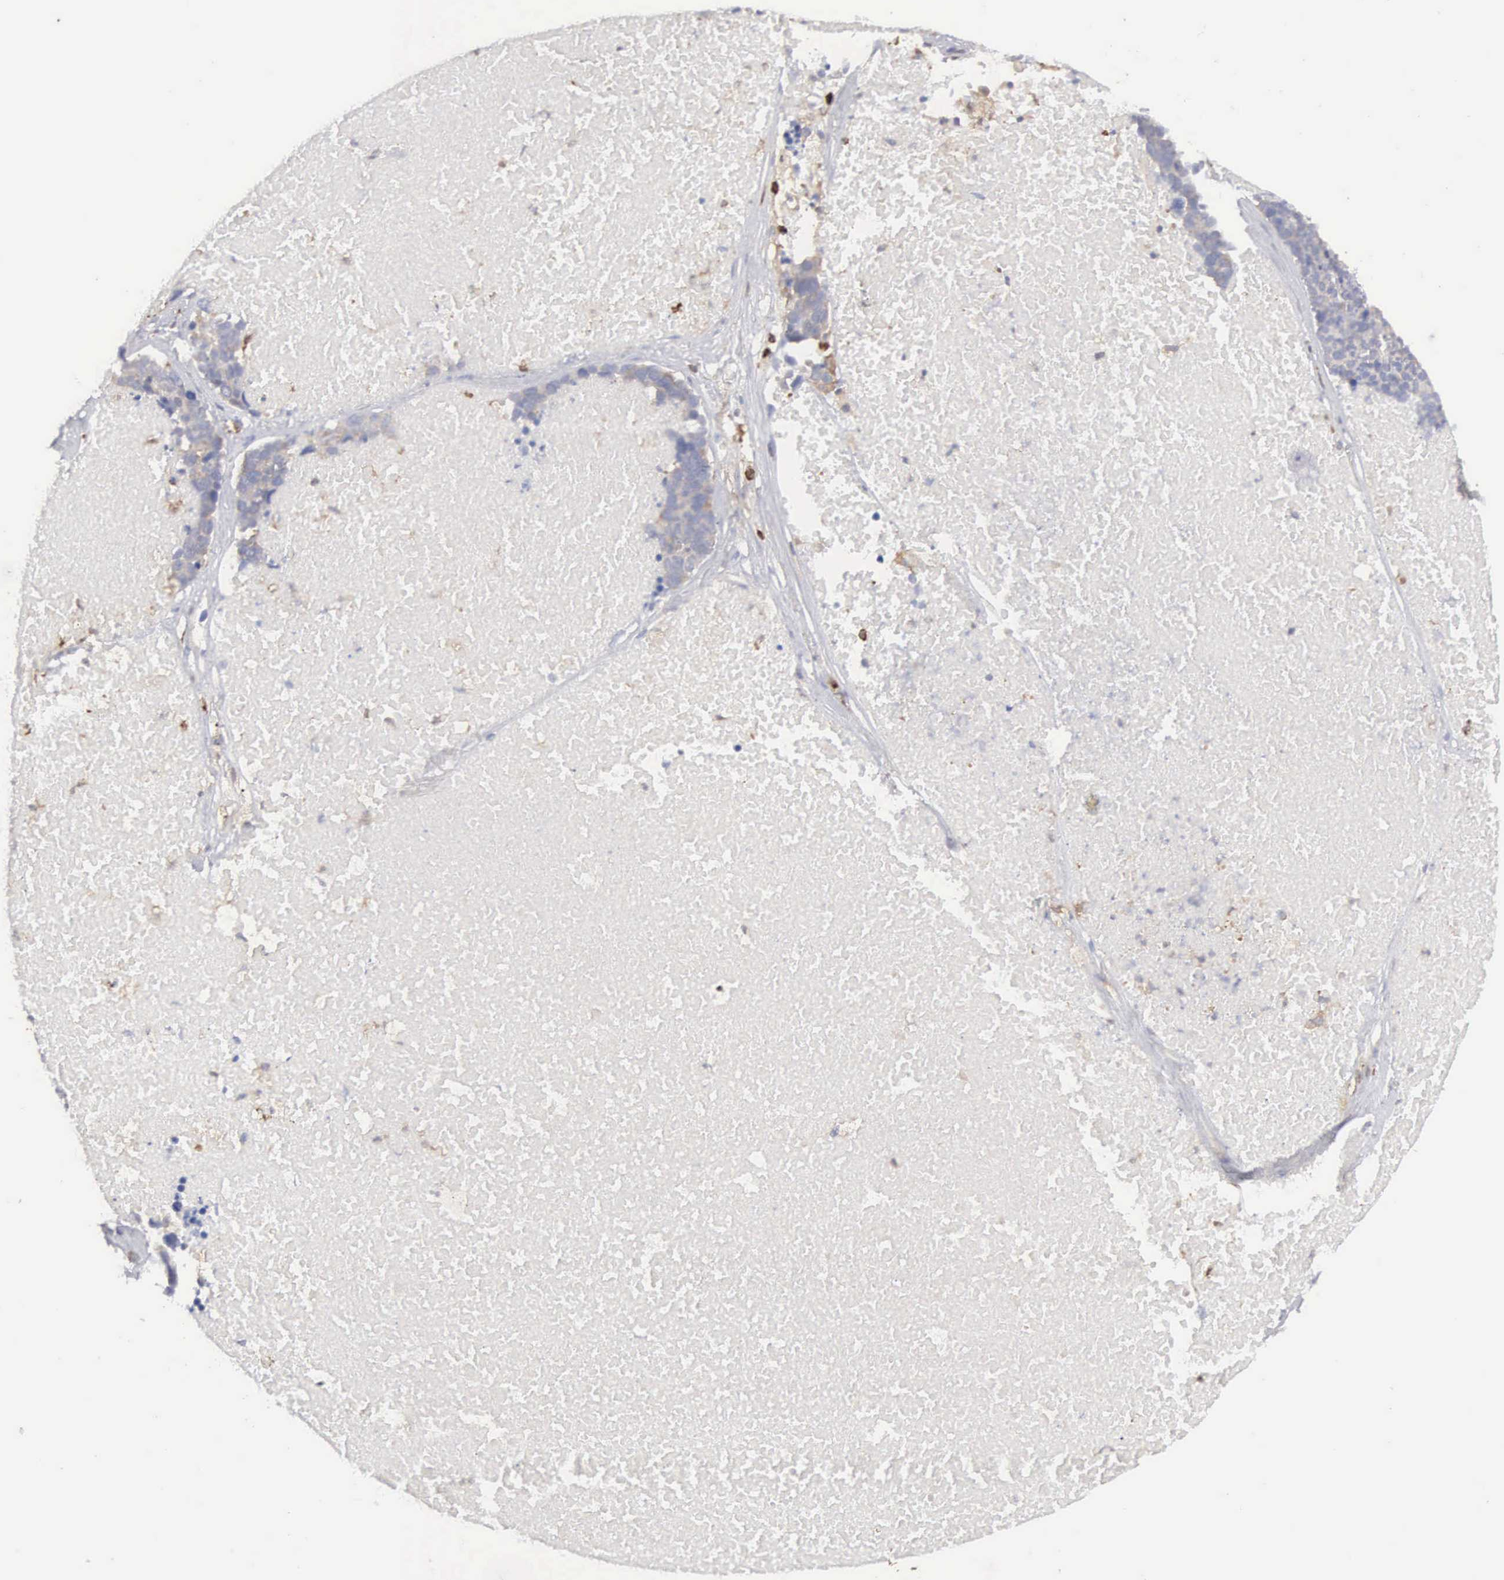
{"staining": {"intensity": "weak", "quantity": "25%-75%", "location": "cytoplasmic/membranous"}, "tissue": "lung cancer", "cell_type": "Tumor cells", "image_type": "cancer", "snomed": [{"axis": "morphology", "description": "Neoplasm, malignant, NOS"}, {"axis": "topography", "description": "Lung"}], "caption": "Lung cancer (malignant neoplasm) tissue shows weak cytoplasmic/membranous expression in about 25%-75% of tumor cells (Brightfield microscopy of DAB IHC at high magnification).", "gene": "SH3BP1", "patient": {"sex": "female", "age": 75}}